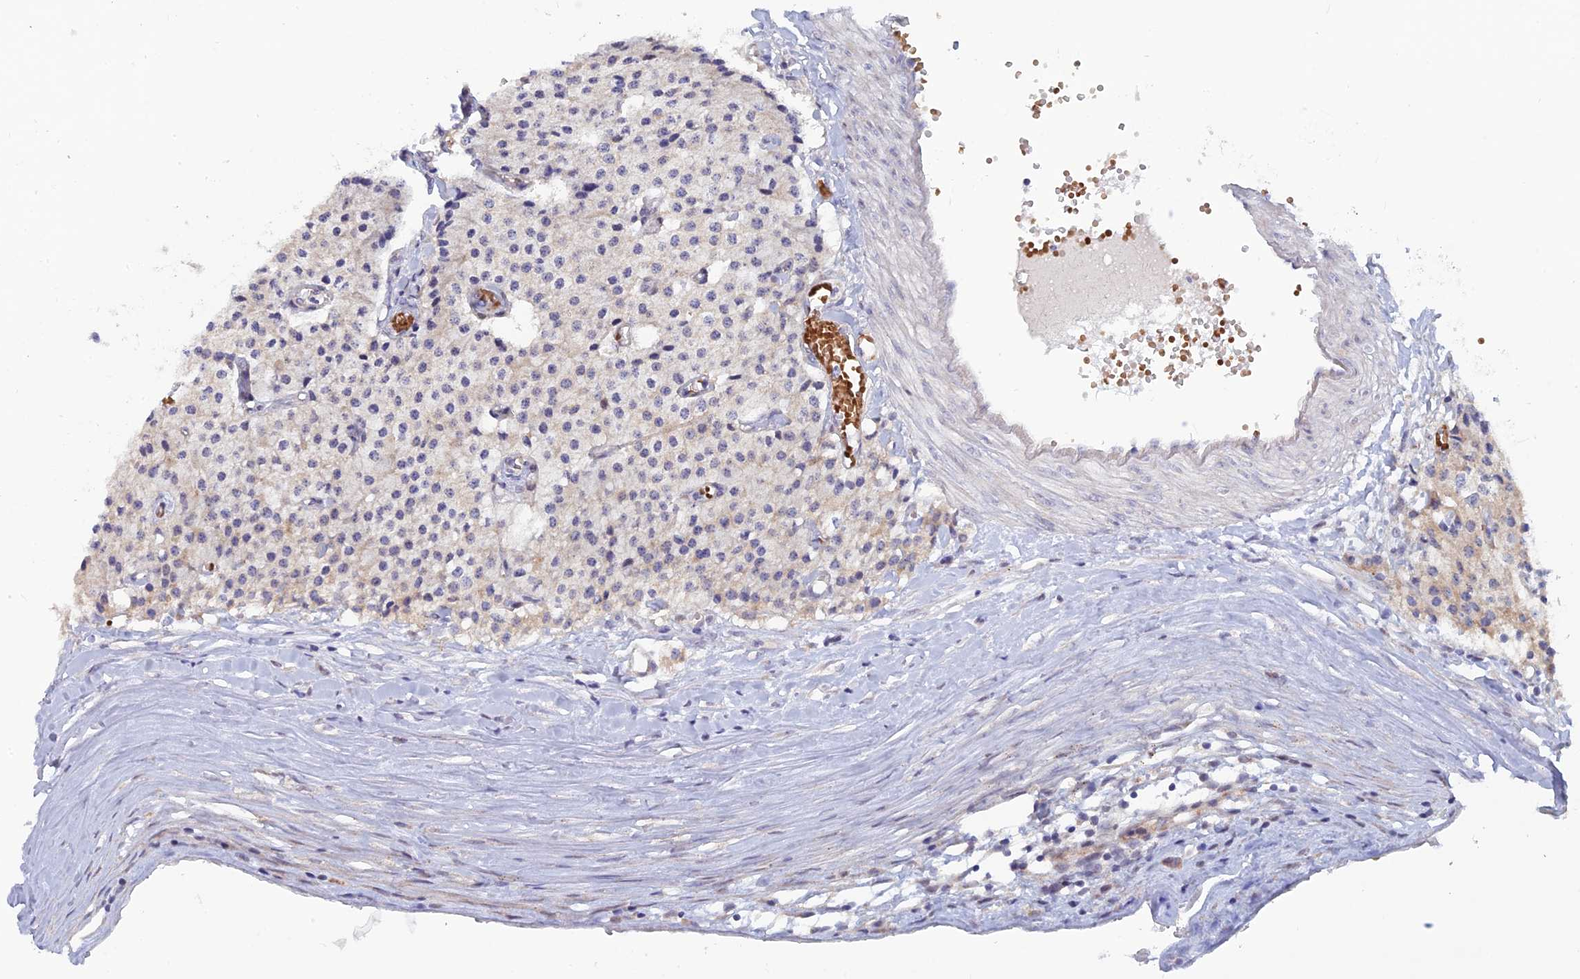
{"staining": {"intensity": "weak", "quantity": "<25%", "location": "cytoplasmic/membranous"}, "tissue": "carcinoid", "cell_type": "Tumor cells", "image_type": "cancer", "snomed": [{"axis": "morphology", "description": "Carcinoid, malignant, NOS"}, {"axis": "topography", "description": "Colon"}], "caption": "Immunohistochemistry (IHC) image of human carcinoid (malignant) stained for a protein (brown), which reveals no expression in tumor cells.", "gene": "GIPC1", "patient": {"sex": "female", "age": 52}}